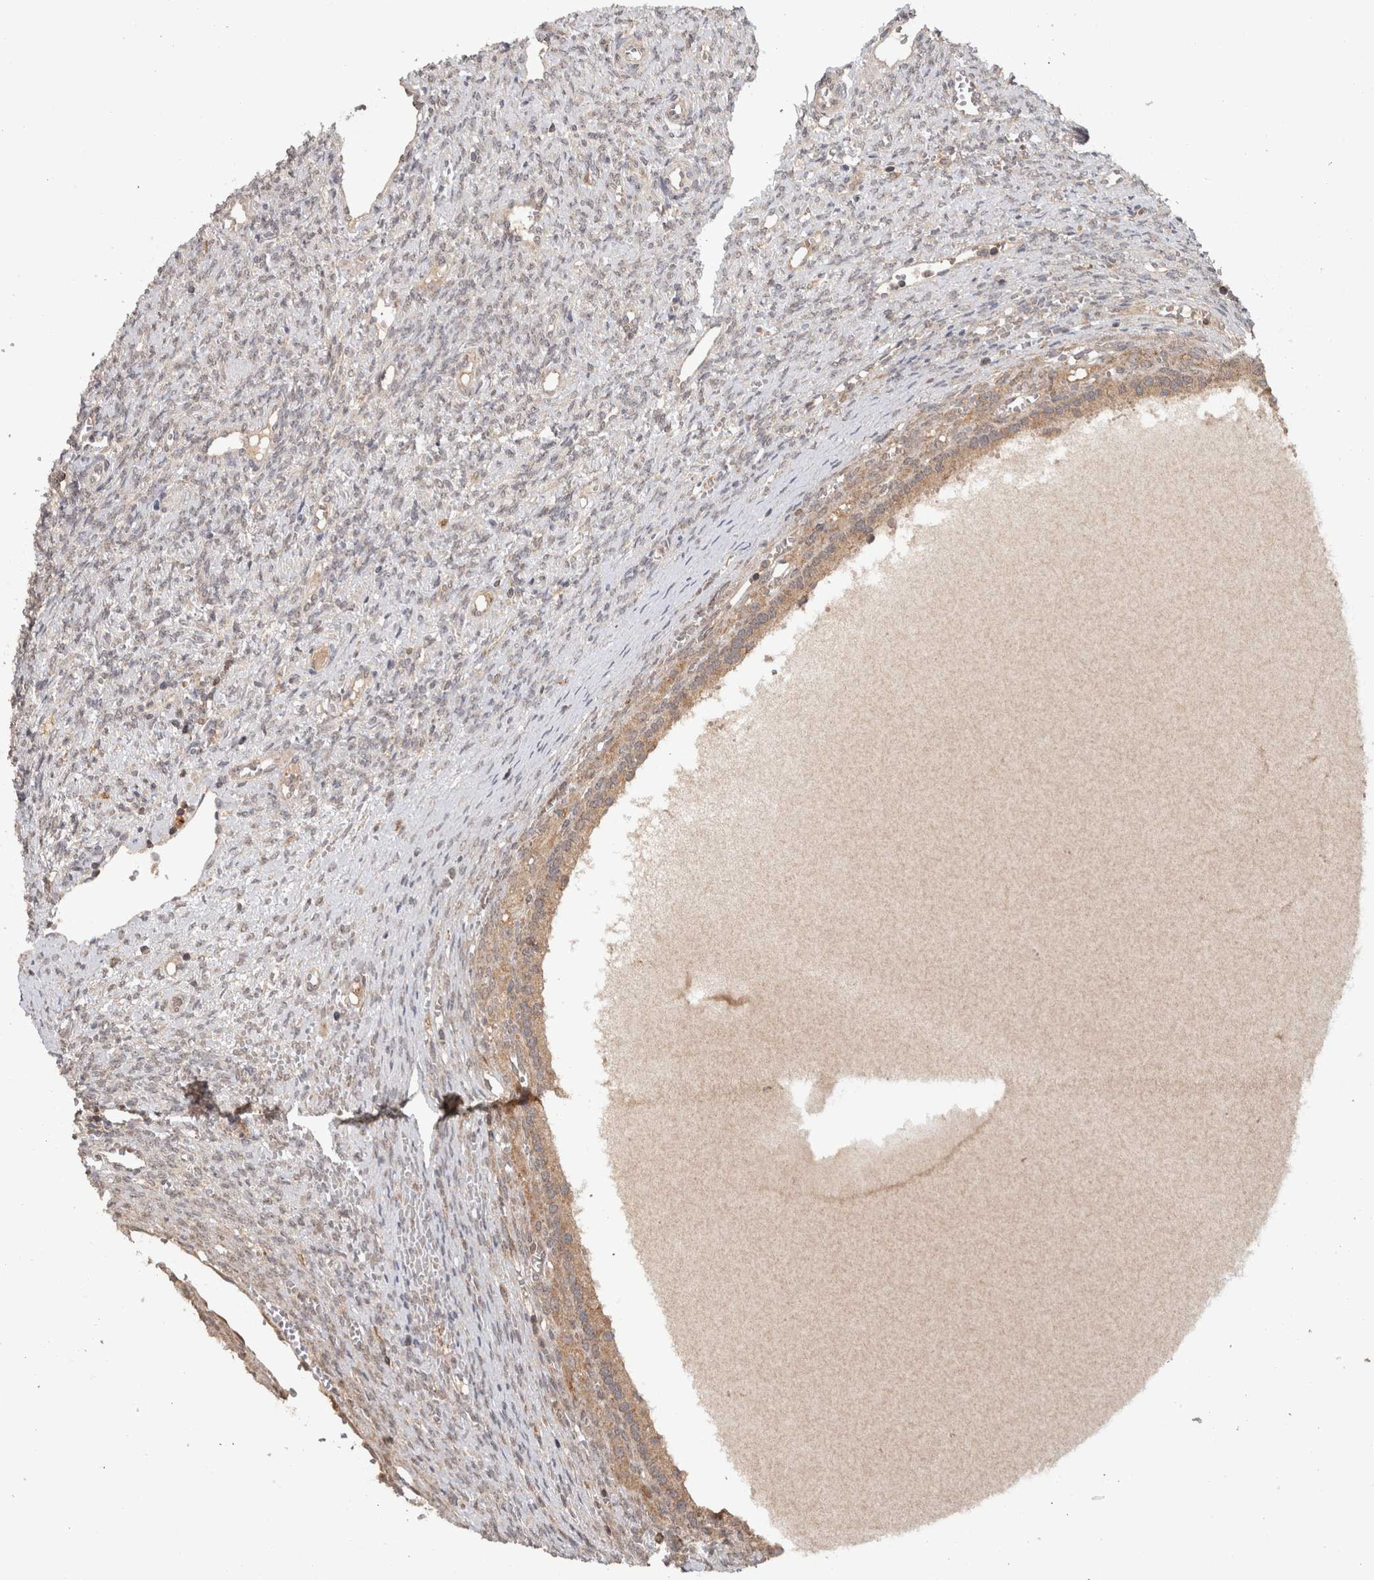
{"staining": {"intensity": "negative", "quantity": "none", "location": "none"}, "tissue": "ovary", "cell_type": "Ovarian stroma cells", "image_type": "normal", "snomed": [{"axis": "morphology", "description": "Normal tissue, NOS"}, {"axis": "topography", "description": "Ovary"}], "caption": "IHC micrograph of normal ovary stained for a protein (brown), which displays no staining in ovarian stroma cells.", "gene": "HMOX2", "patient": {"sex": "female", "age": 41}}